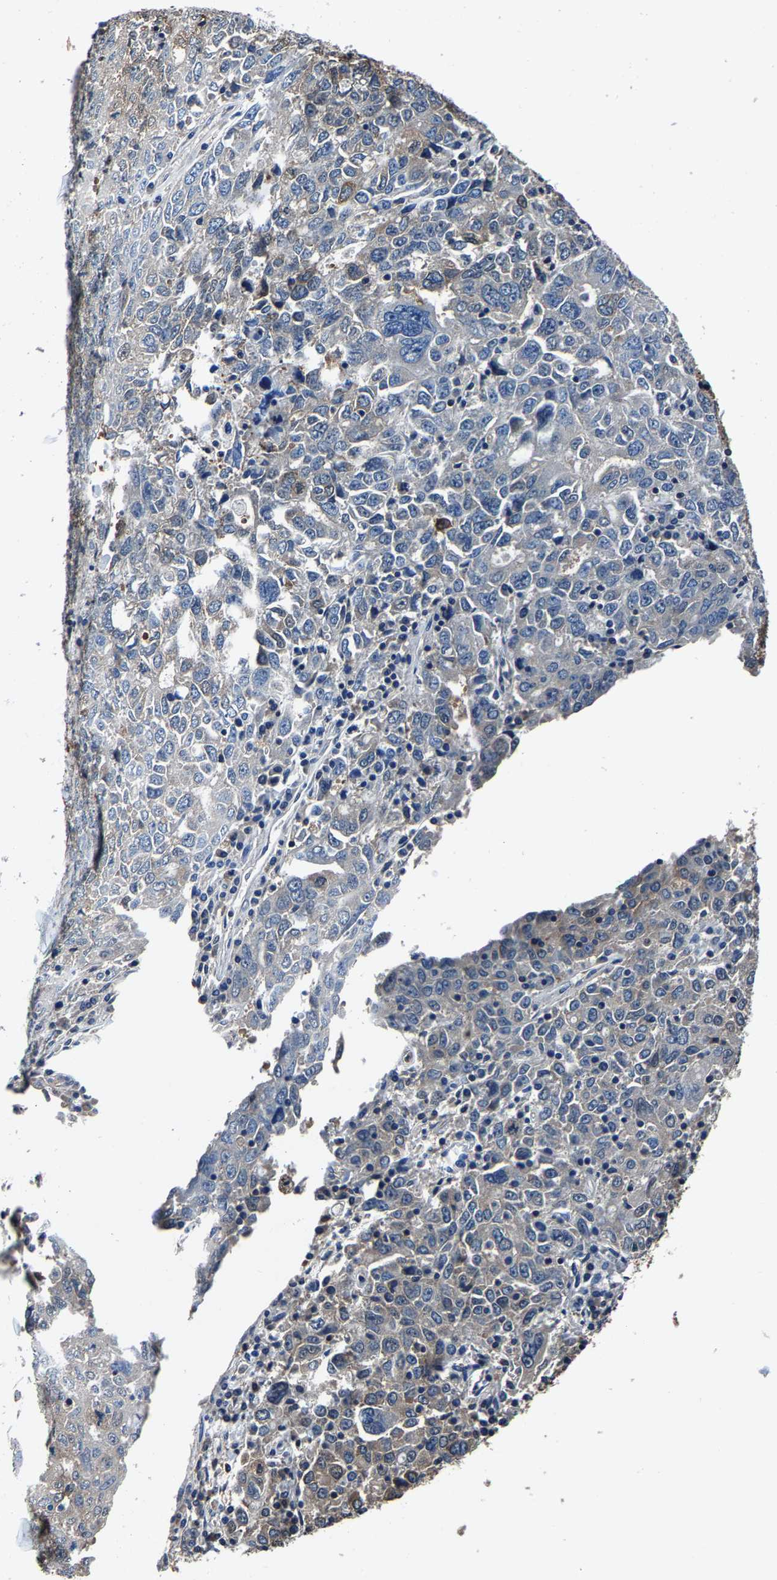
{"staining": {"intensity": "weak", "quantity": "<25%", "location": "cytoplasmic/membranous"}, "tissue": "ovarian cancer", "cell_type": "Tumor cells", "image_type": "cancer", "snomed": [{"axis": "morphology", "description": "Carcinoma, endometroid"}, {"axis": "topography", "description": "Ovary"}], "caption": "Protein analysis of ovarian endometroid carcinoma displays no significant staining in tumor cells.", "gene": "ALDOB", "patient": {"sex": "female", "age": 62}}